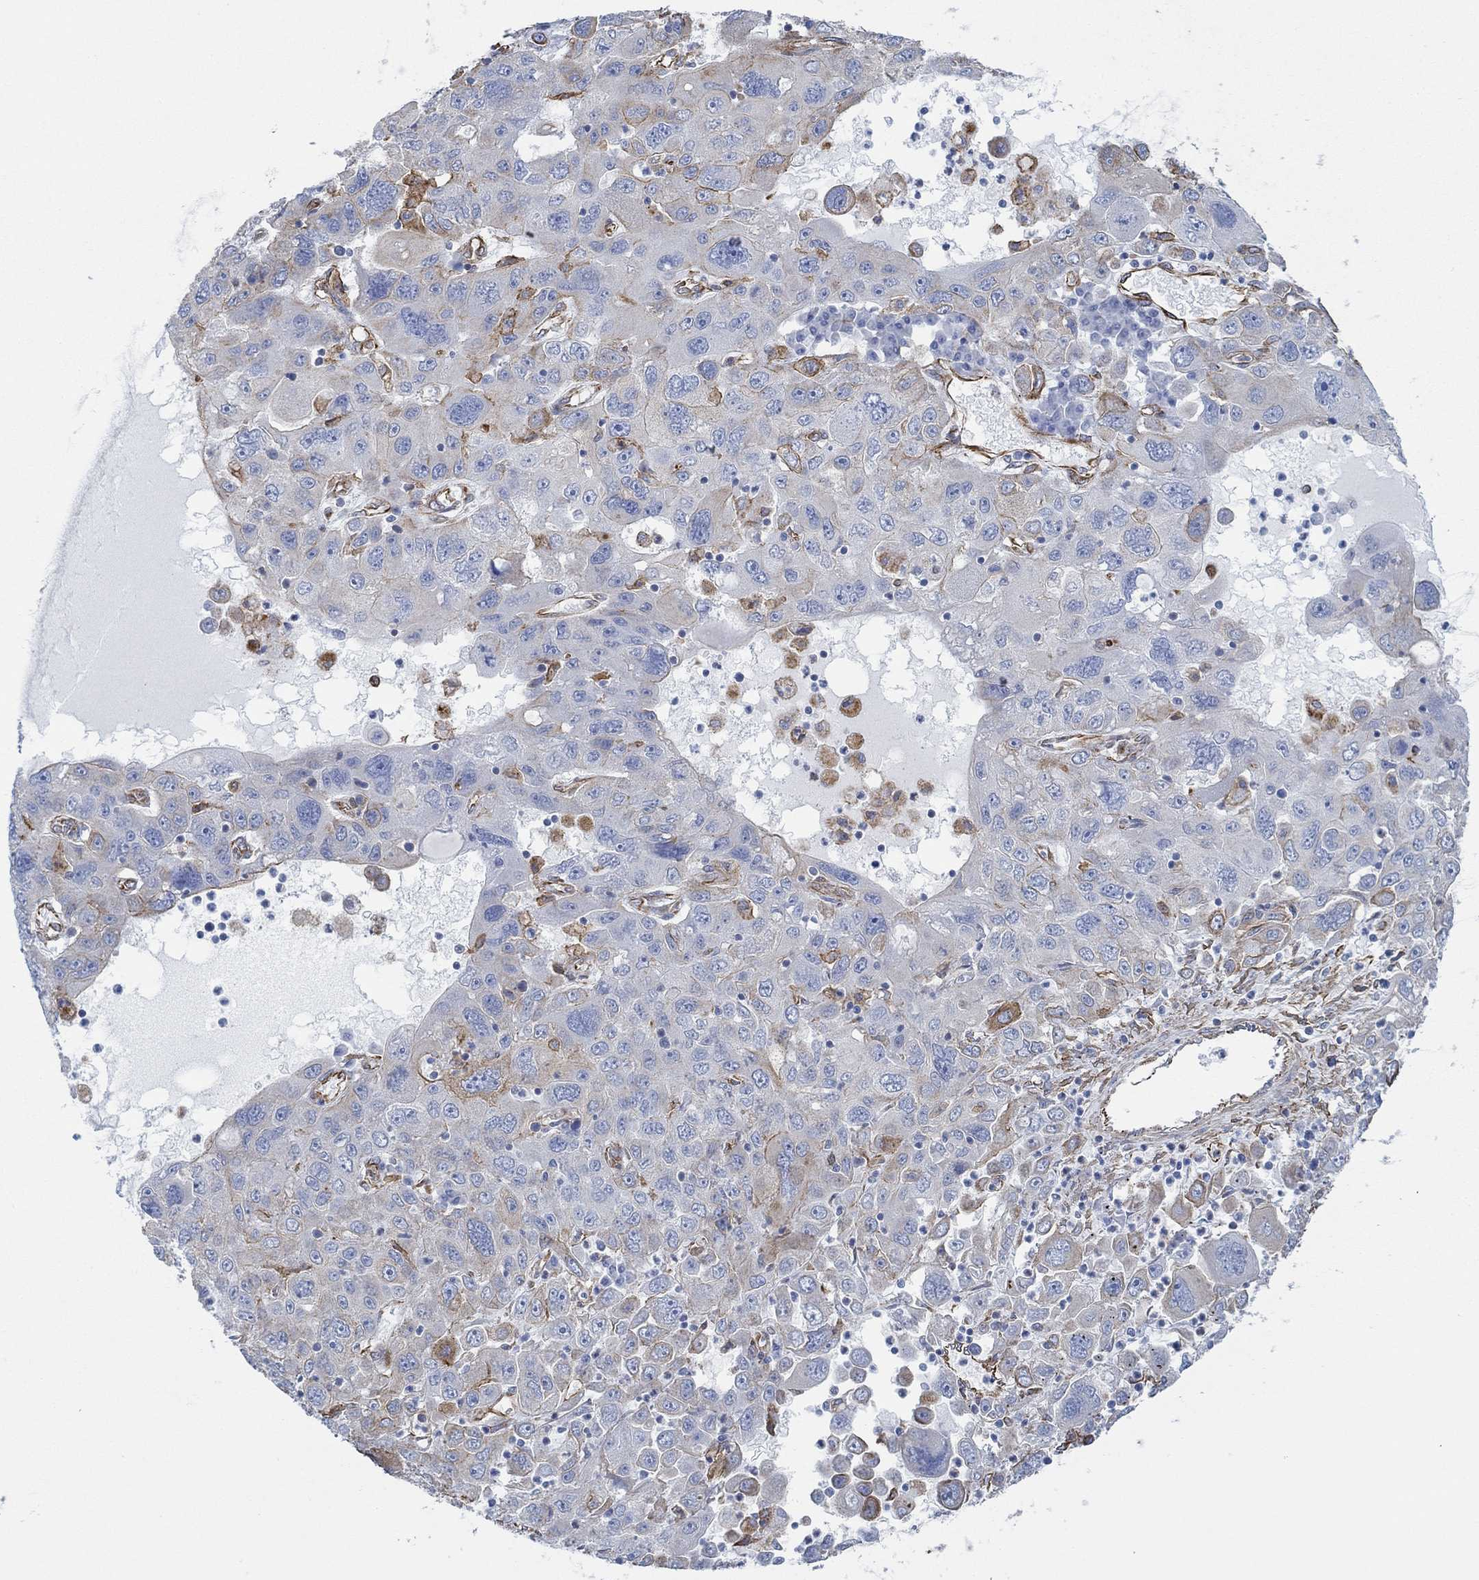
{"staining": {"intensity": "moderate", "quantity": "<25%", "location": "cytoplasmic/membranous"}, "tissue": "stomach cancer", "cell_type": "Tumor cells", "image_type": "cancer", "snomed": [{"axis": "morphology", "description": "Adenocarcinoma, NOS"}, {"axis": "topography", "description": "Stomach"}], "caption": "The immunohistochemical stain labels moderate cytoplasmic/membranous staining in tumor cells of stomach cancer tissue.", "gene": "STC2", "patient": {"sex": "male", "age": 56}}